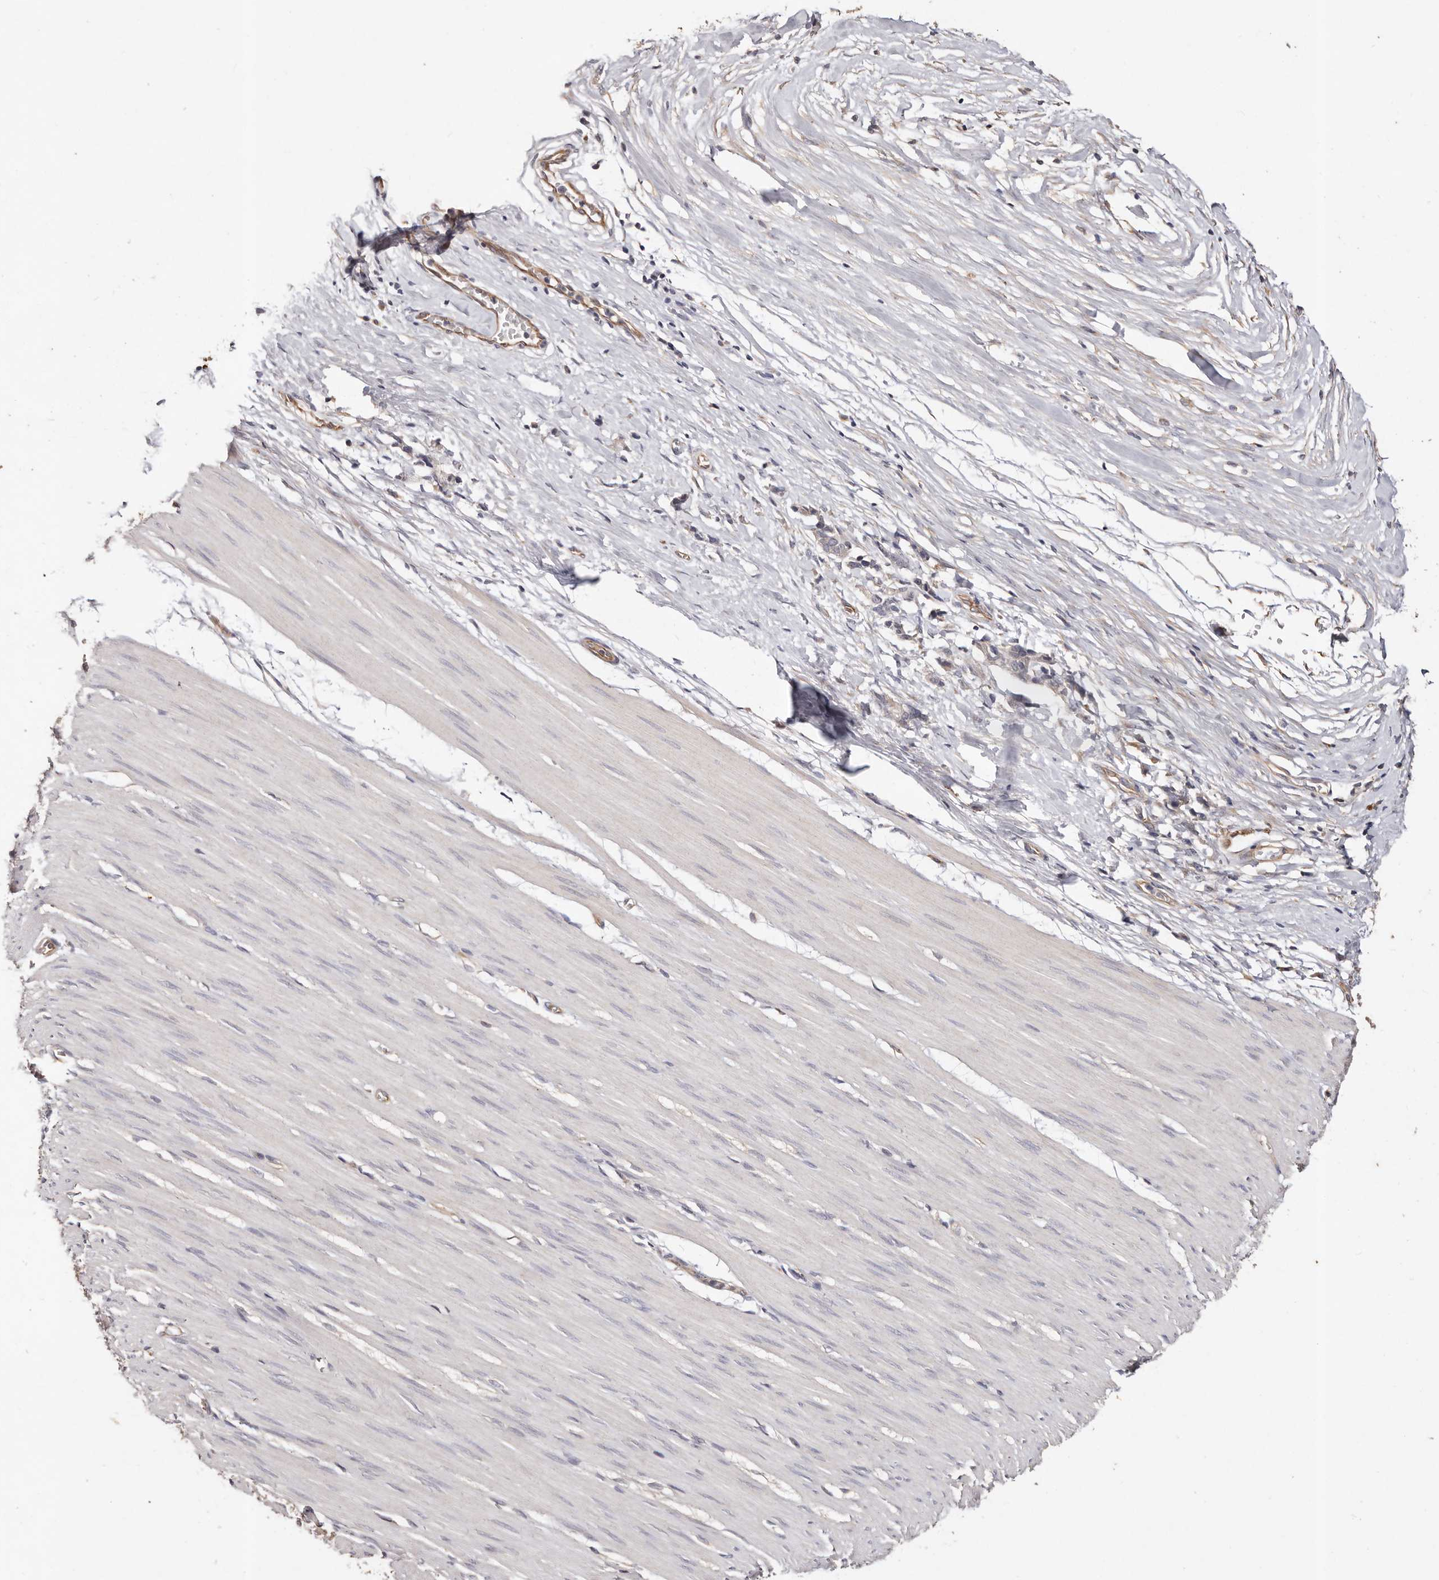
{"staining": {"intensity": "negative", "quantity": "none", "location": "none"}, "tissue": "smooth muscle", "cell_type": "Smooth muscle cells", "image_type": "normal", "snomed": [{"axis": "morphology", "description": "Normal tissue, NOS"}, {"axis": "morphology", "description": "Adenocarcinoma, NOS"}, {"axis": "topography", "description": "Colon"}, {"axis": "topography", "description": "Peripheral nerve tissue"}], "caption": "Immunohistochemistry (IHC) of unremarkable human smooth muscle reveals no staining in smooth muscle cells.", "gene": "THBS3", "patient": {"sex": "male", "age": 14}}